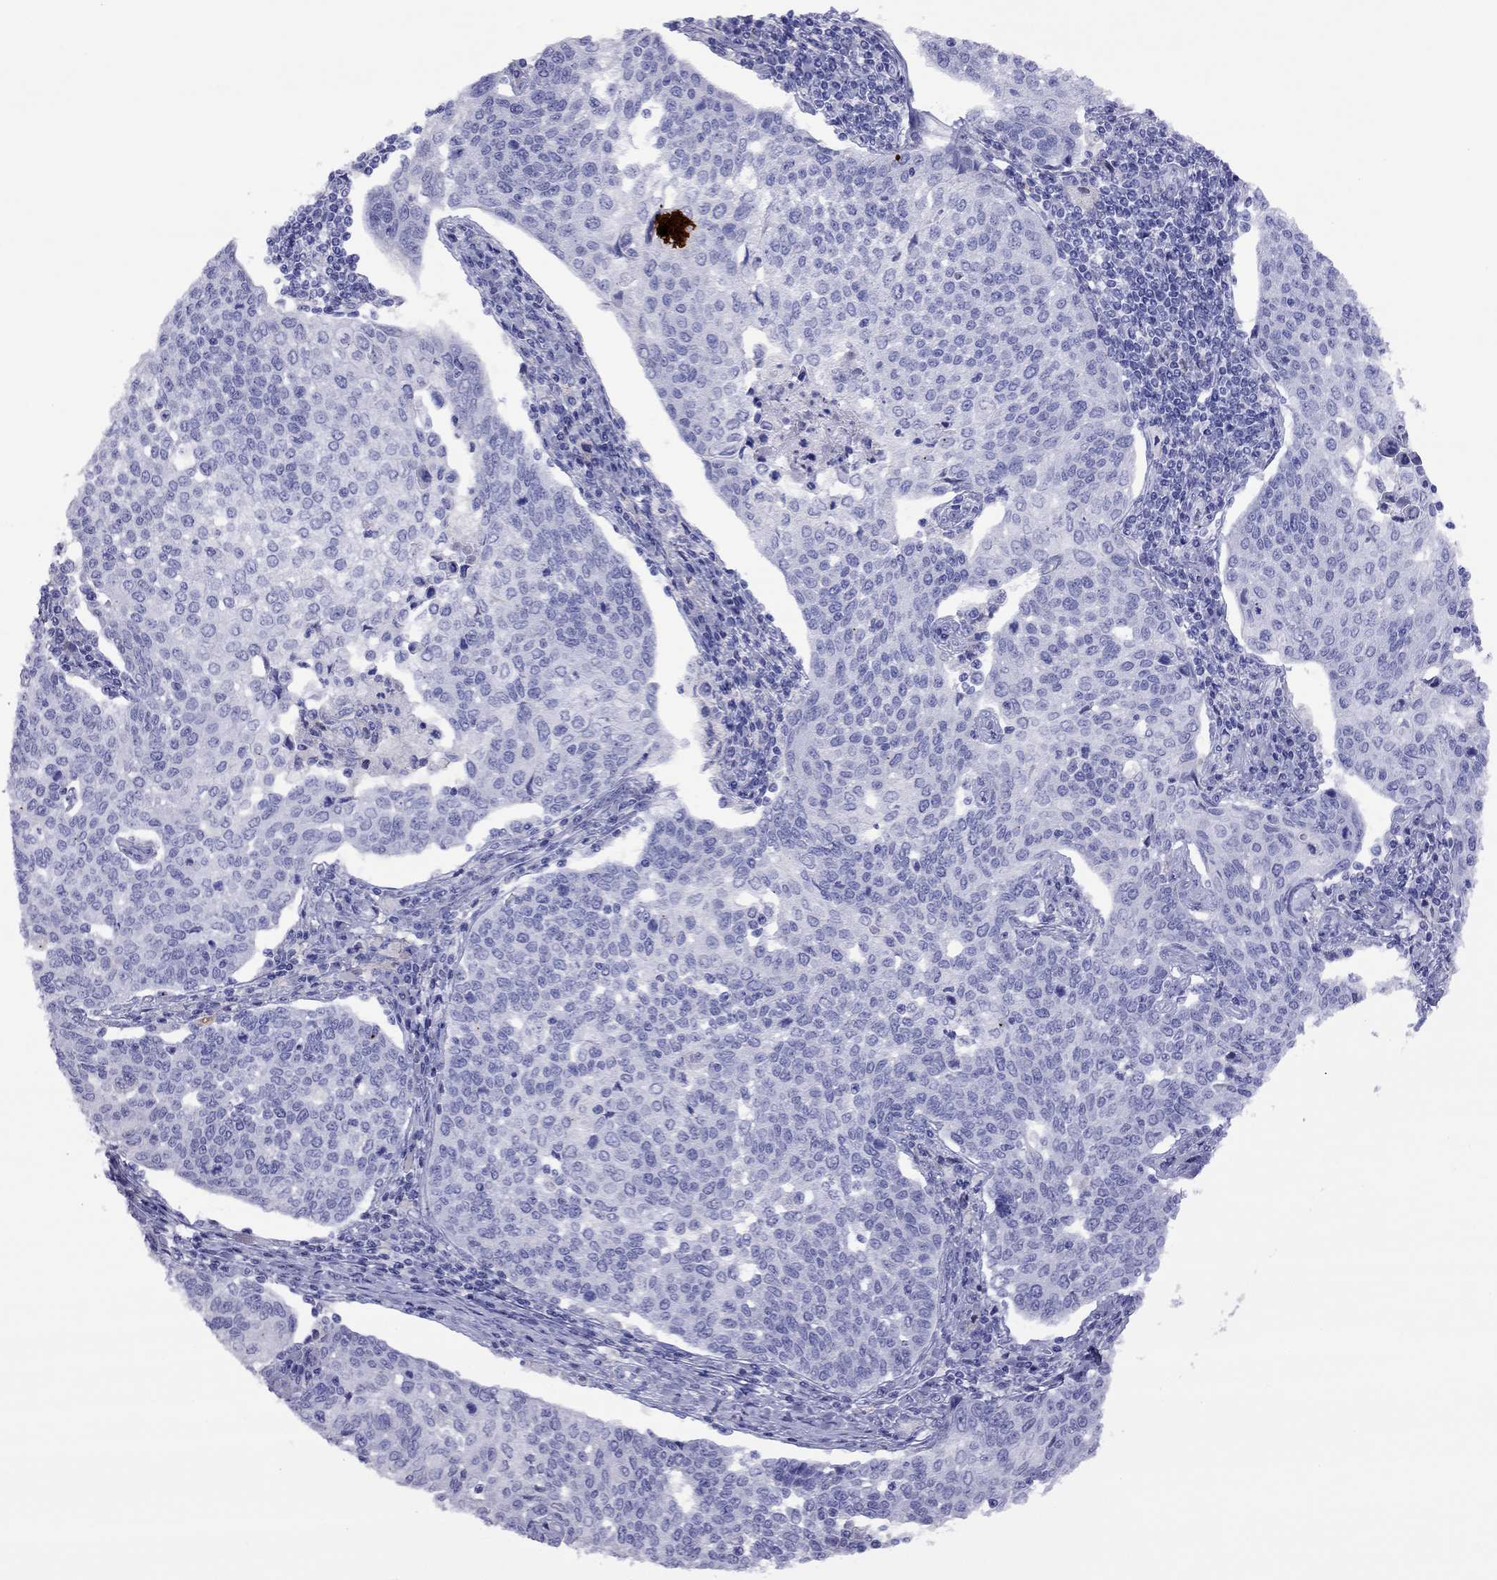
{"staining": {"intensity": "negative", "quantity": "none", "location": "none"}, "tissue": "cervical cancer", "cell_type": "Tumor cells", "image_type": "cancer", "snomed": [{"axis": "morphology", "description": "Squamous cell carcinoma, NOS"}, {"axis": "topography", "description": "Cervix"}], "caption": "This is an immunohistochemistry (IHC) histopathology image of human cervical cancer. There is no expression in tumor cells.", "gene": "SLC30A8", "patient": {"sex": "female", "age": 34}}